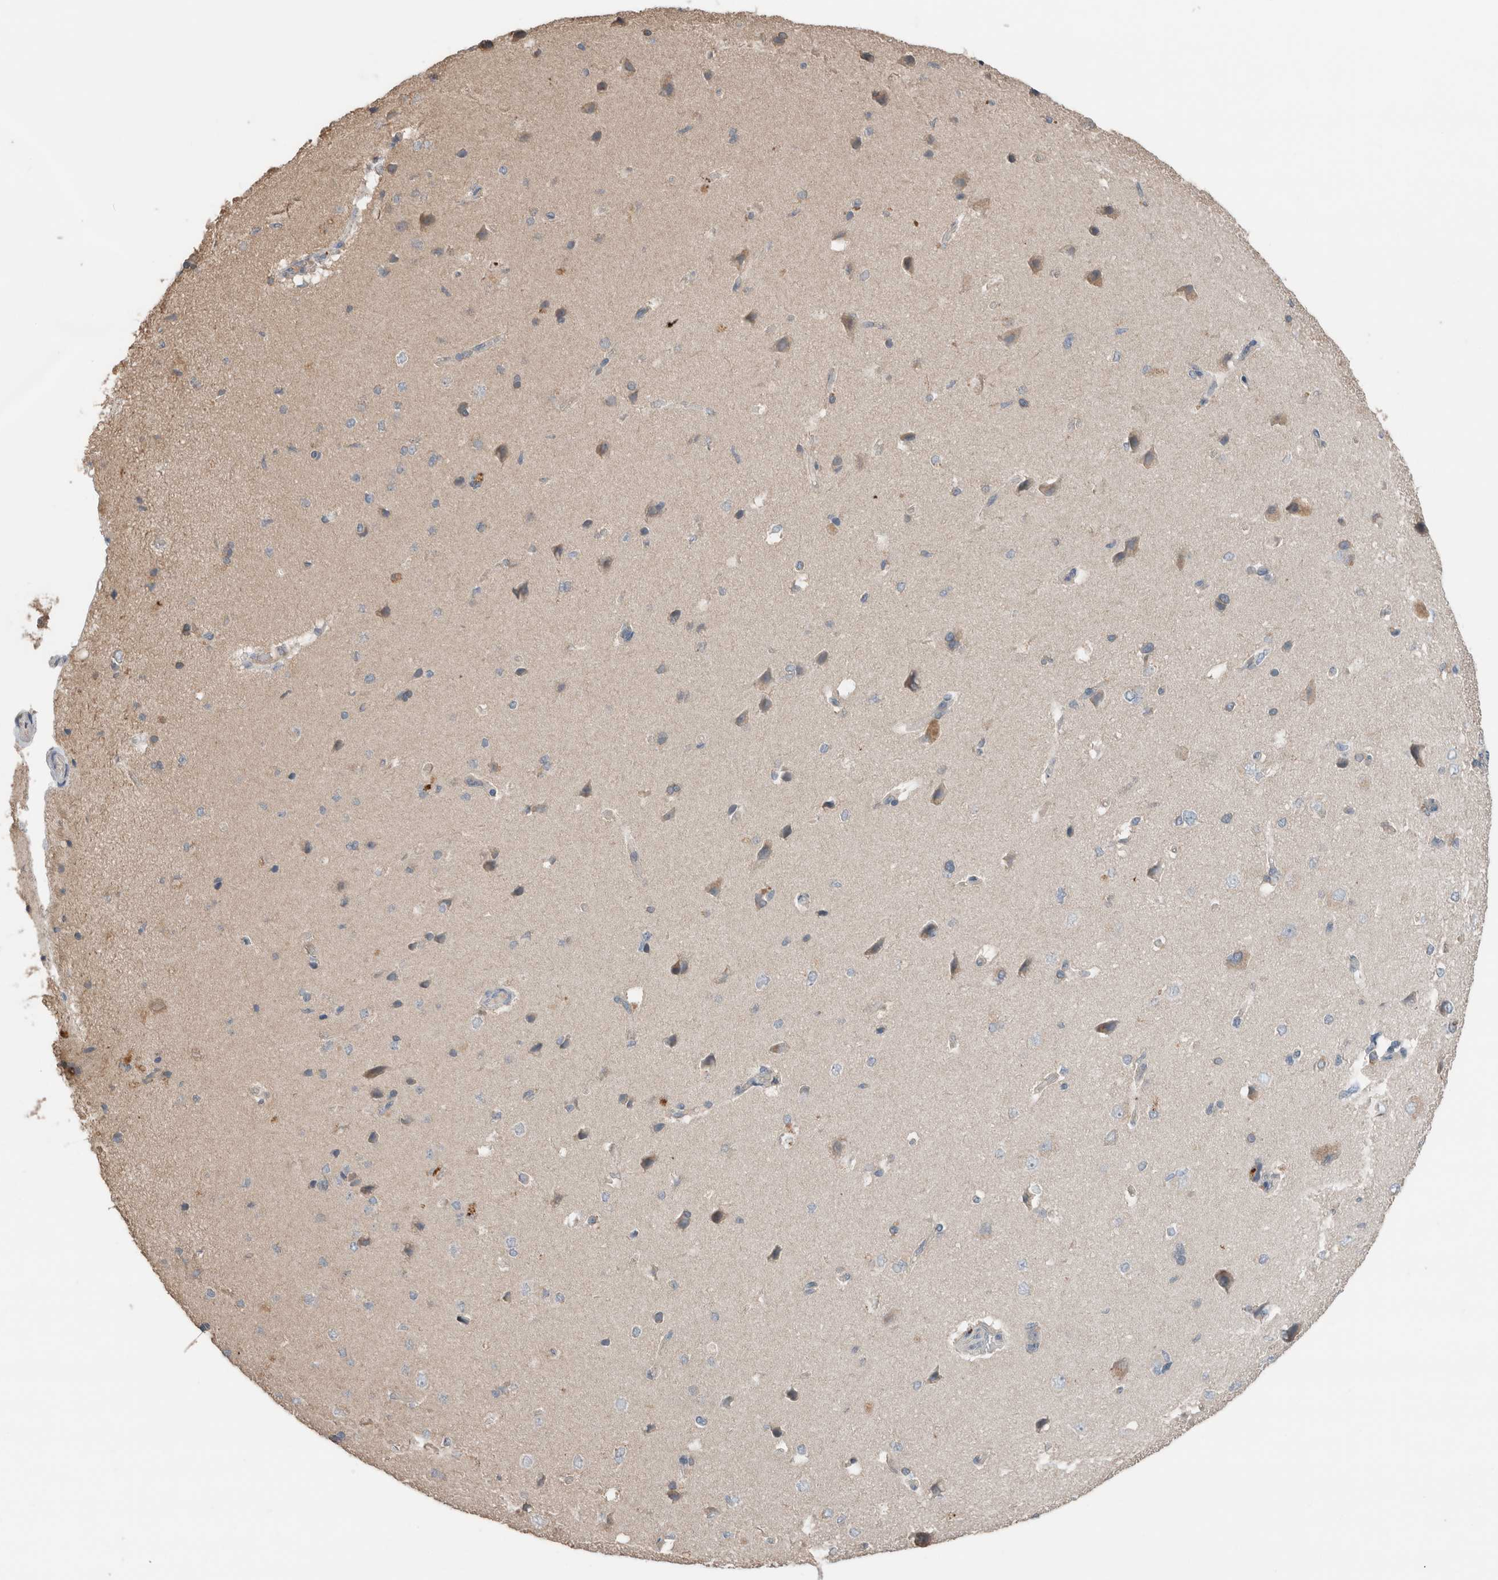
{"staining": {"intensity": "moderate", "quantity": "<25%", "location": "cytoplasmic/membranous"}, "tissue": "cerebral cortex", "cell_type": "Endothelial cells", "image_type": "normal", "snomed": [{"axis": "morphology", "description": "Normal tissue, NOS"}, {"axis": "topography", "description": "Cerebral cortex"}], "caption": "The histopathology image exhibits immunohistochemical staining of normal cerebral cortex. There is moderate cytoplasmic/membranous expression is identified in about <25% of endothelial cells.", "gene": "ERAP2", "patient": {"sex": "male", "age": 62}}